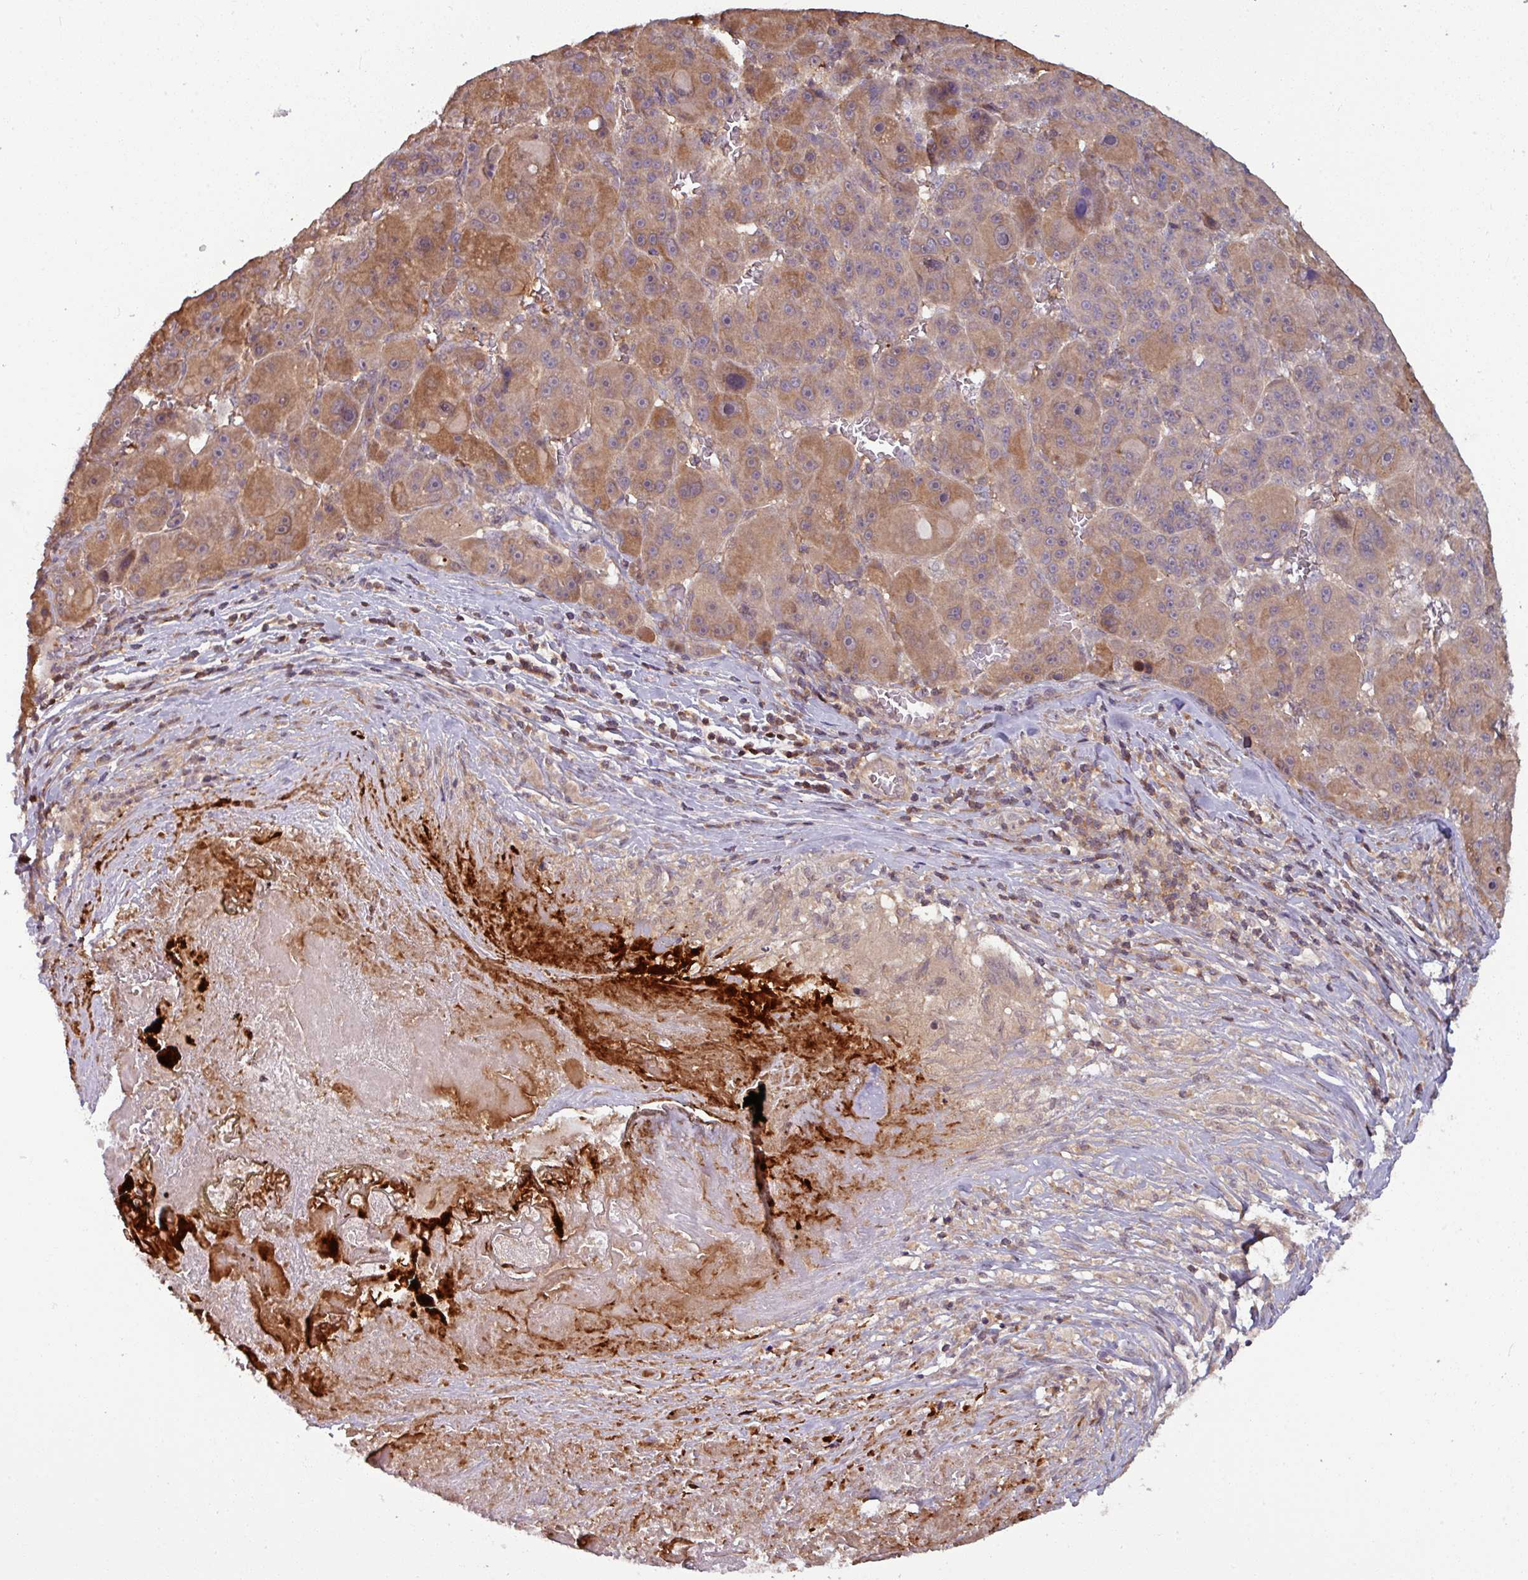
{"staining": {"intensity": "moderate", "quantity": ">75%", "location": "cytoplasmic/membranous"}, "tissue": "liver cancer", "cell_type": "Tumor cells", "image_type": "cancer", "snomed": [{"axis": "morphology", "description": "Carcinoma, Hepatocellular, NOS"}, {"axis": "topography", "description": "Liver"}], "caption": "About >75% of tumor cells in liver cancer (hepatocellular carcinoma) show moderate cytoplasmic/membranous protein staining as visualized by brown immunohistochemical staining.", "gene": "TUSC3", "patient": {"sex": "male", "age": 76}}